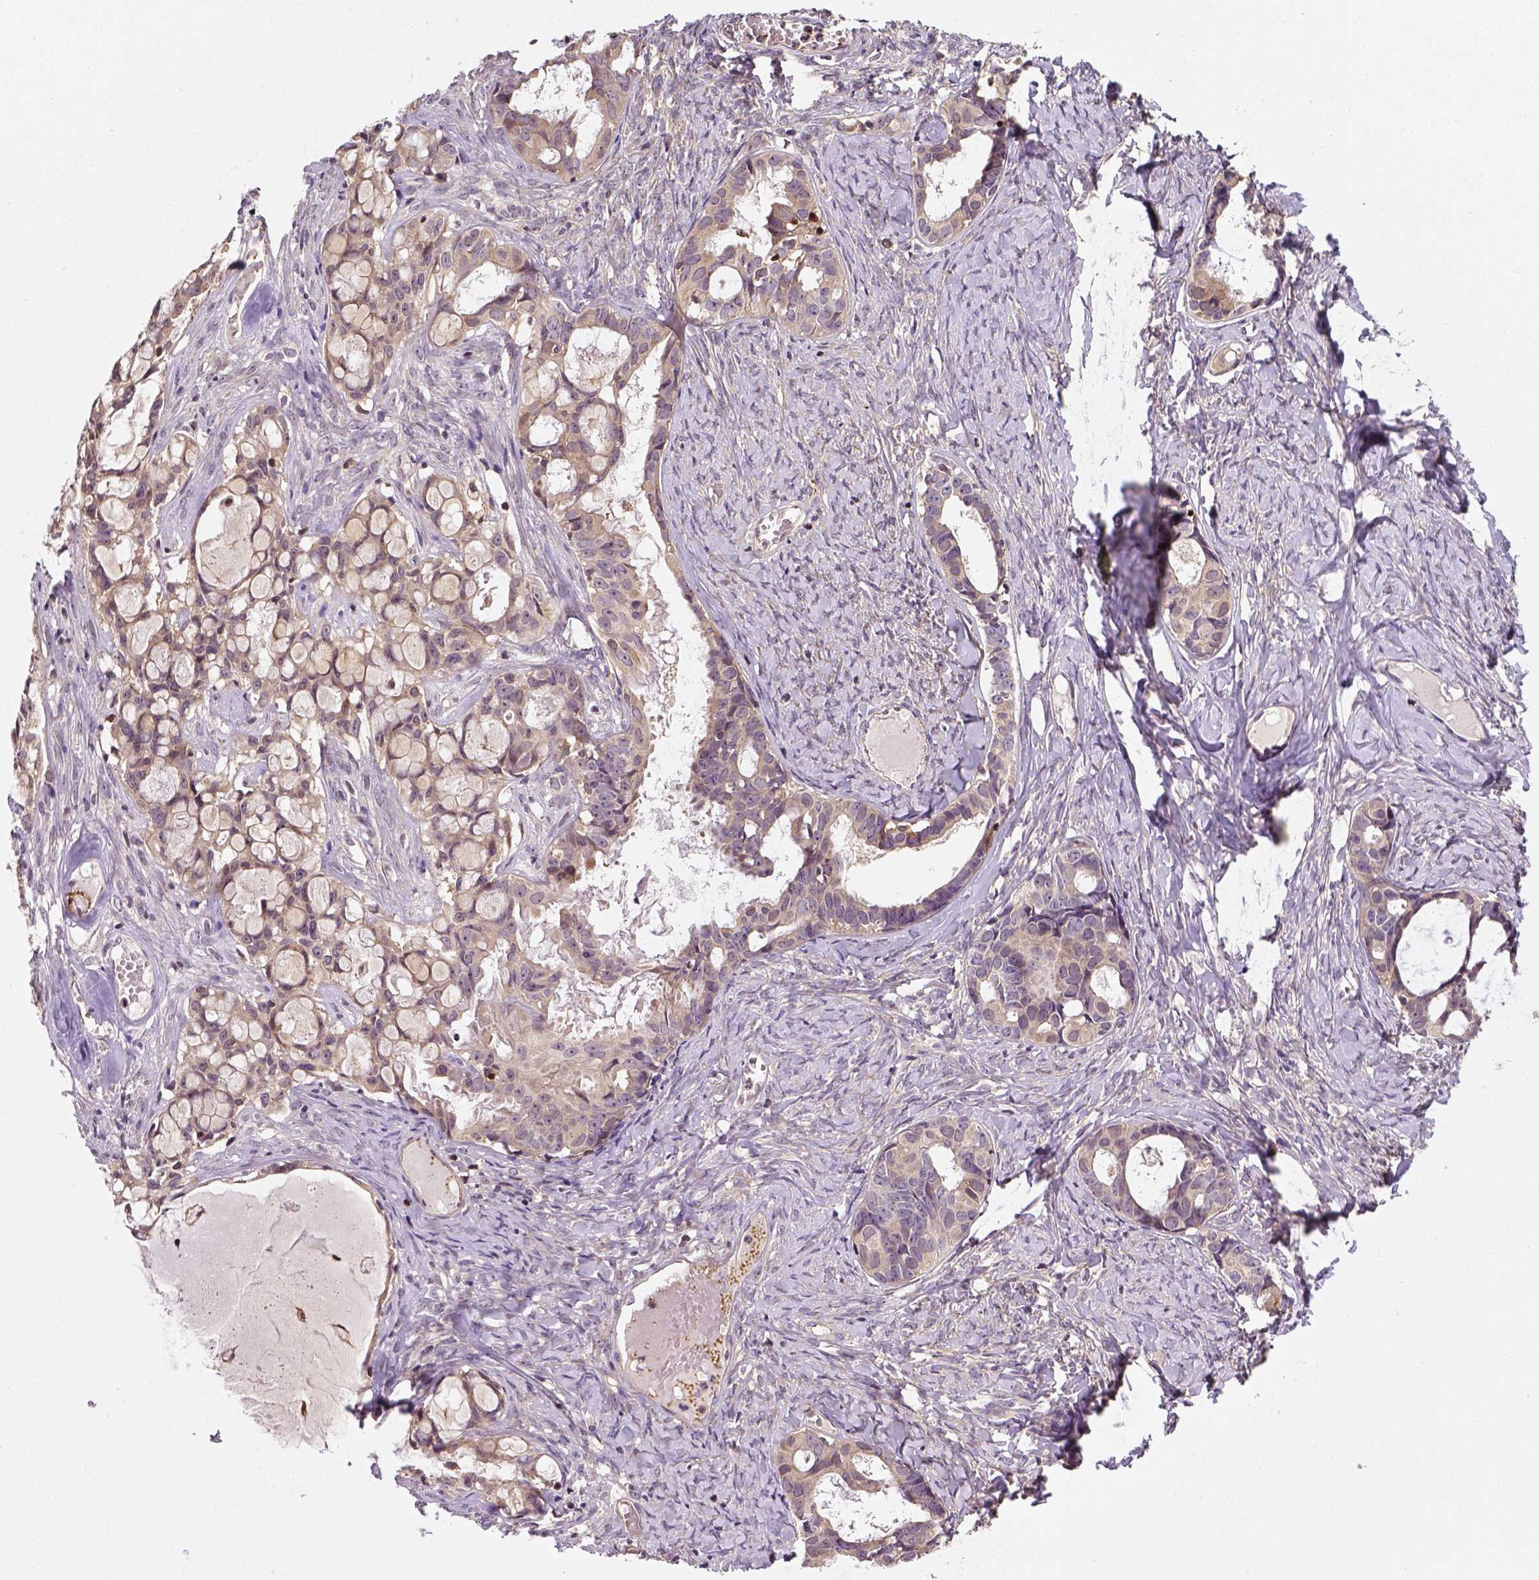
{"staining": {"intensity": "weak", "quantity": "25%-75%", "location": "cytoplasmic/membranous"}, "tissue": "ovarian cancer", "cell_type": "Tumor cells", "image_type": "cancer", "snomed": [{"axis": "morphology", "description": "Cystadenocarcinoma, serous, NOS"}, {"axis": "topography", "description": "Ovary"}], "caption": "Protein staining of ovarian cancer (serous cystadenocarcinoma) tissue exhibits weak cytoplasmic/membranous staining in about 25%-75% of tumor cells.", "gene": "MATK", "patient": {"sex": "female", "age": 69}}